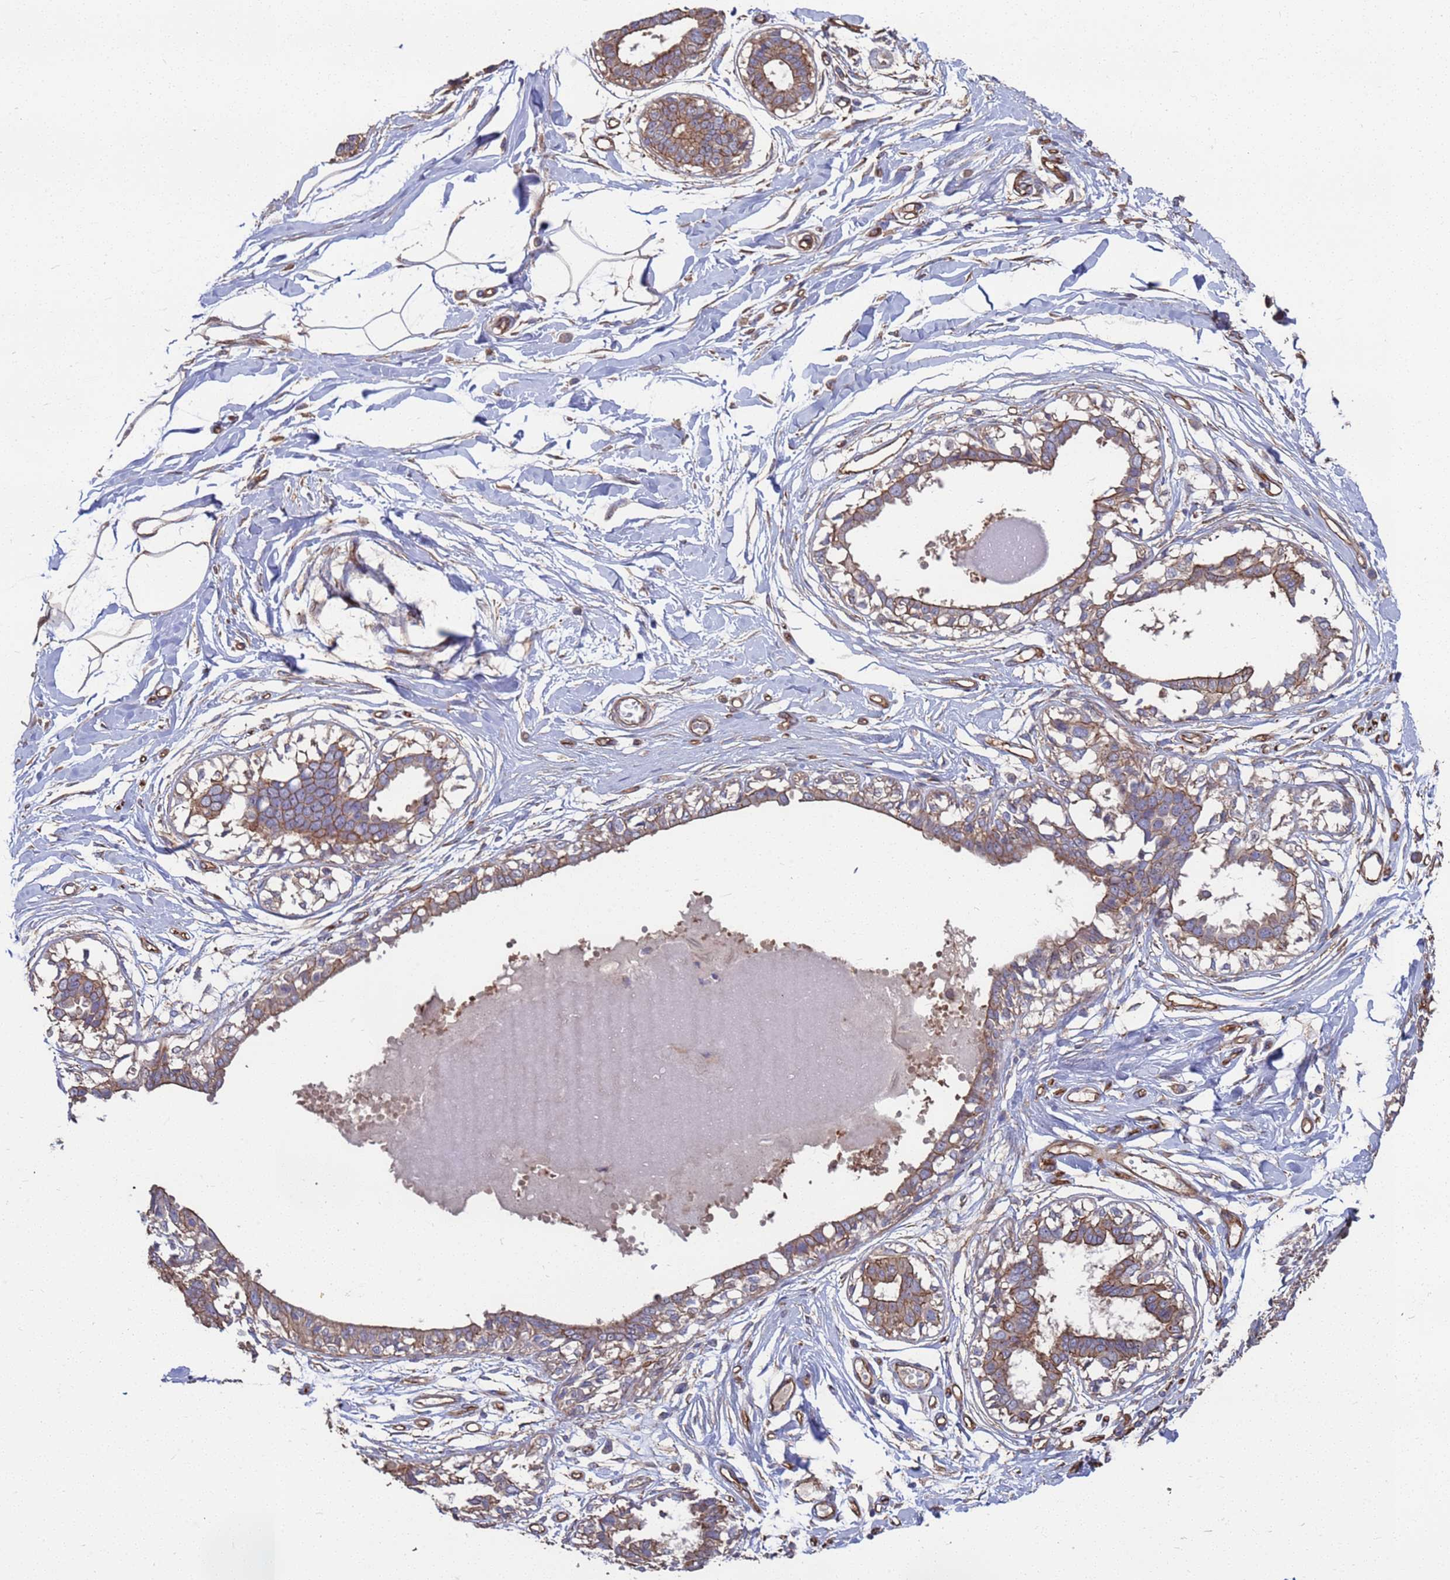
{"staining": {"intensity": "weak", "quantity": "25%-75%", "location": "cytoplasmic/membranous"}, "tissue": "breast", "cell_type": "Adipocytes", "image_type": "normal", "snomed": [{"axis": "morphology", "description": "Normal tissue, NOS"}, {"axis": "topography", "description": "Breast"}], "caption": "Weak cytoplasmic/membranous protein staining is appreciated in about 25%-75% of adipocytes in breast. (DAB (3,3'-diaminobenzidine) = brown stain, brightfield microscopy at high magnification).", "gene": "NDUFAF6", "patient": {"sex": "female", "age": 45}}